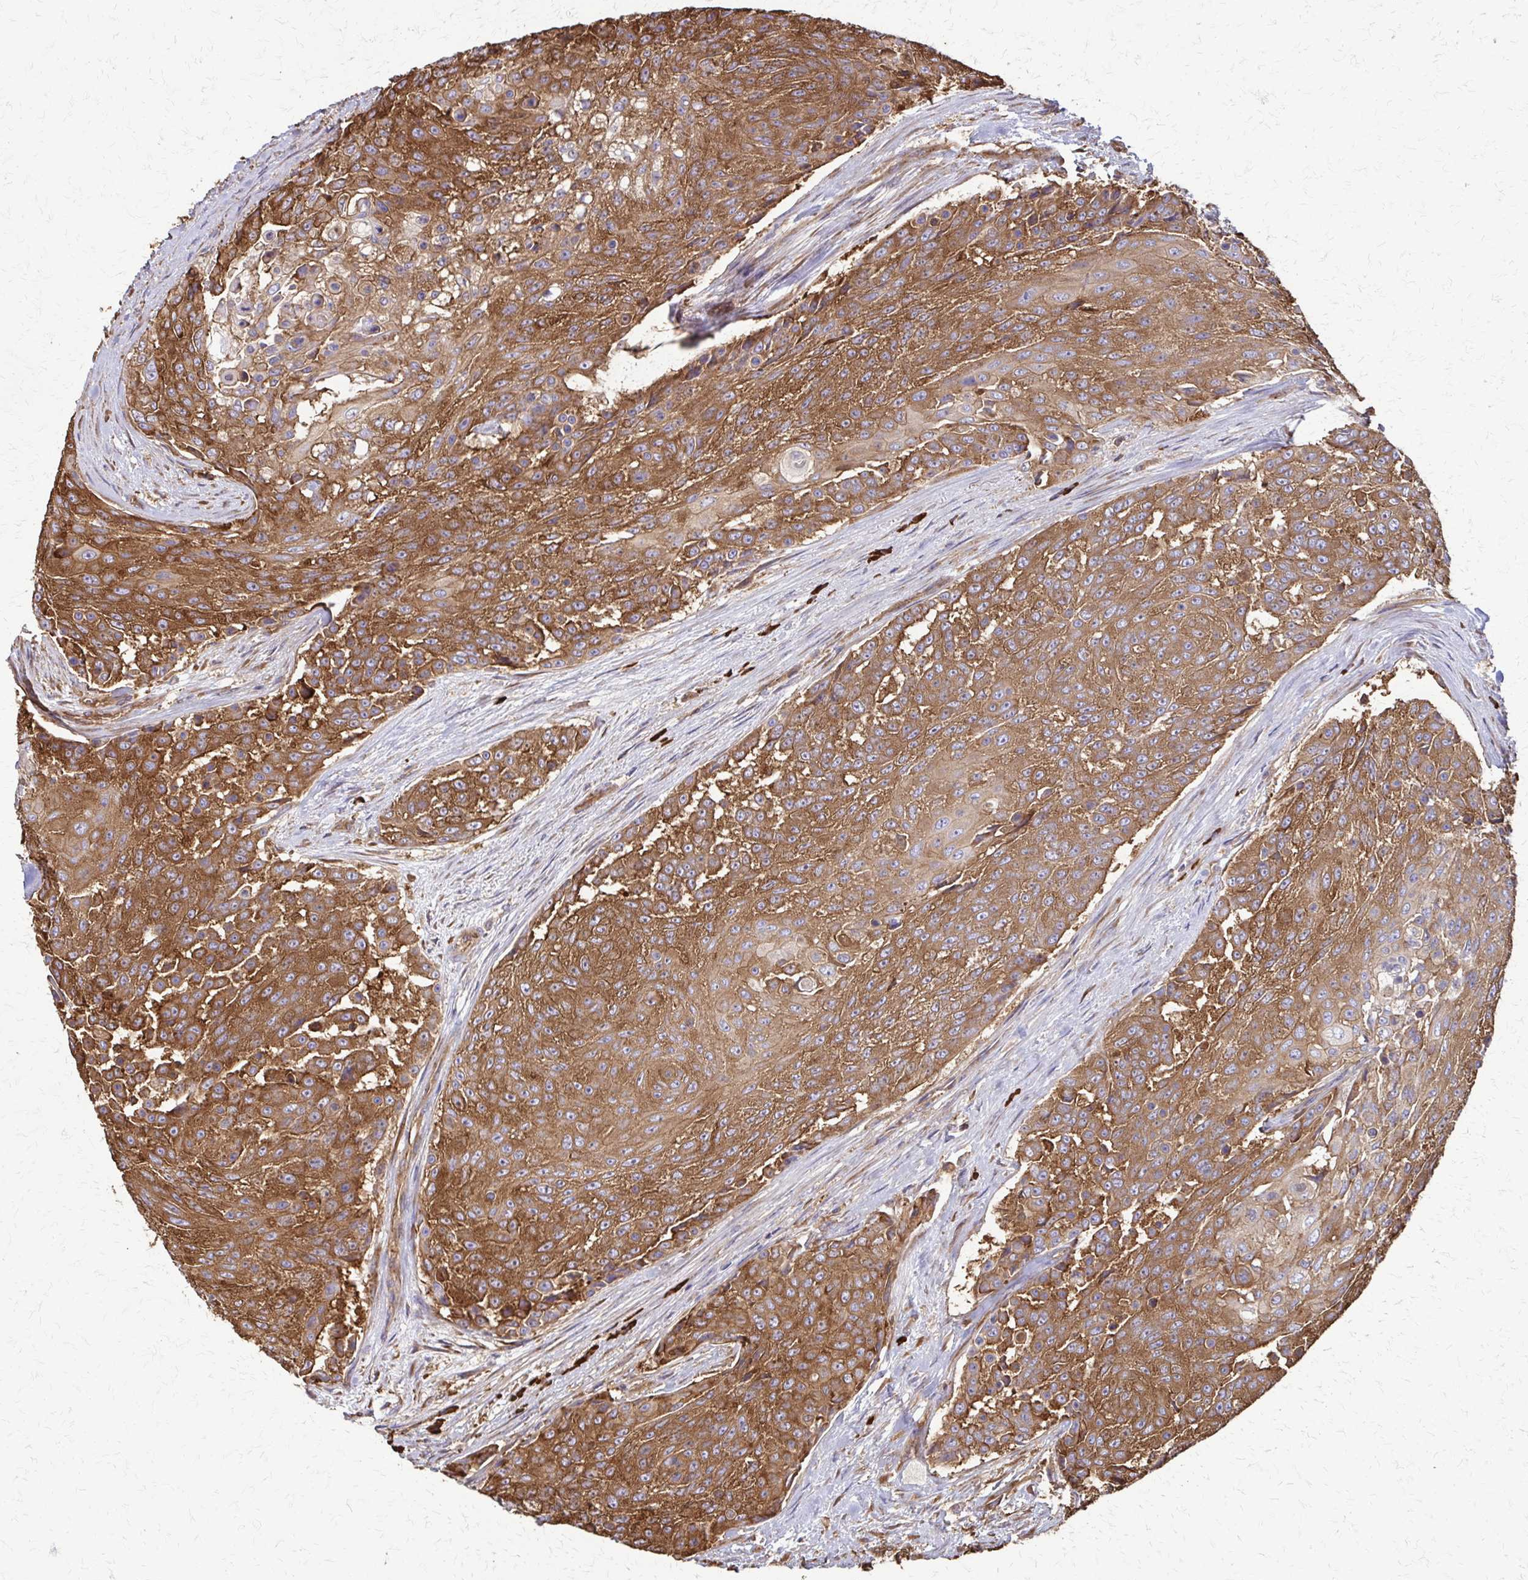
{"staining": {"intensity": "moderate", "quantity": ">75%", "location": "cytoplasmic/membranous"}, "tissue": "urothelial cancer", "cell_type": "Tumor cells", "image_type": "cancer", "snomed": [{"axis": "morphology", "description": "Urothelial carcinoma, High grade"}, {"axis": "topography", "description": "Urinary bladder"}], "caption": "IHC of urothelial cancer demonstrates medium levels of moderate cytoplasmic/membranous positivity in approximately >75% of tumor cells. The staining was performed using DAB (3,3'-diaminobenzidine) to visualize the protein expression in brown, while the nuclei were stained in blue with hematoxylin (Magnification: 20x).", "gene": "EEF2", "patient": {"sex": "female", "age": 63}}